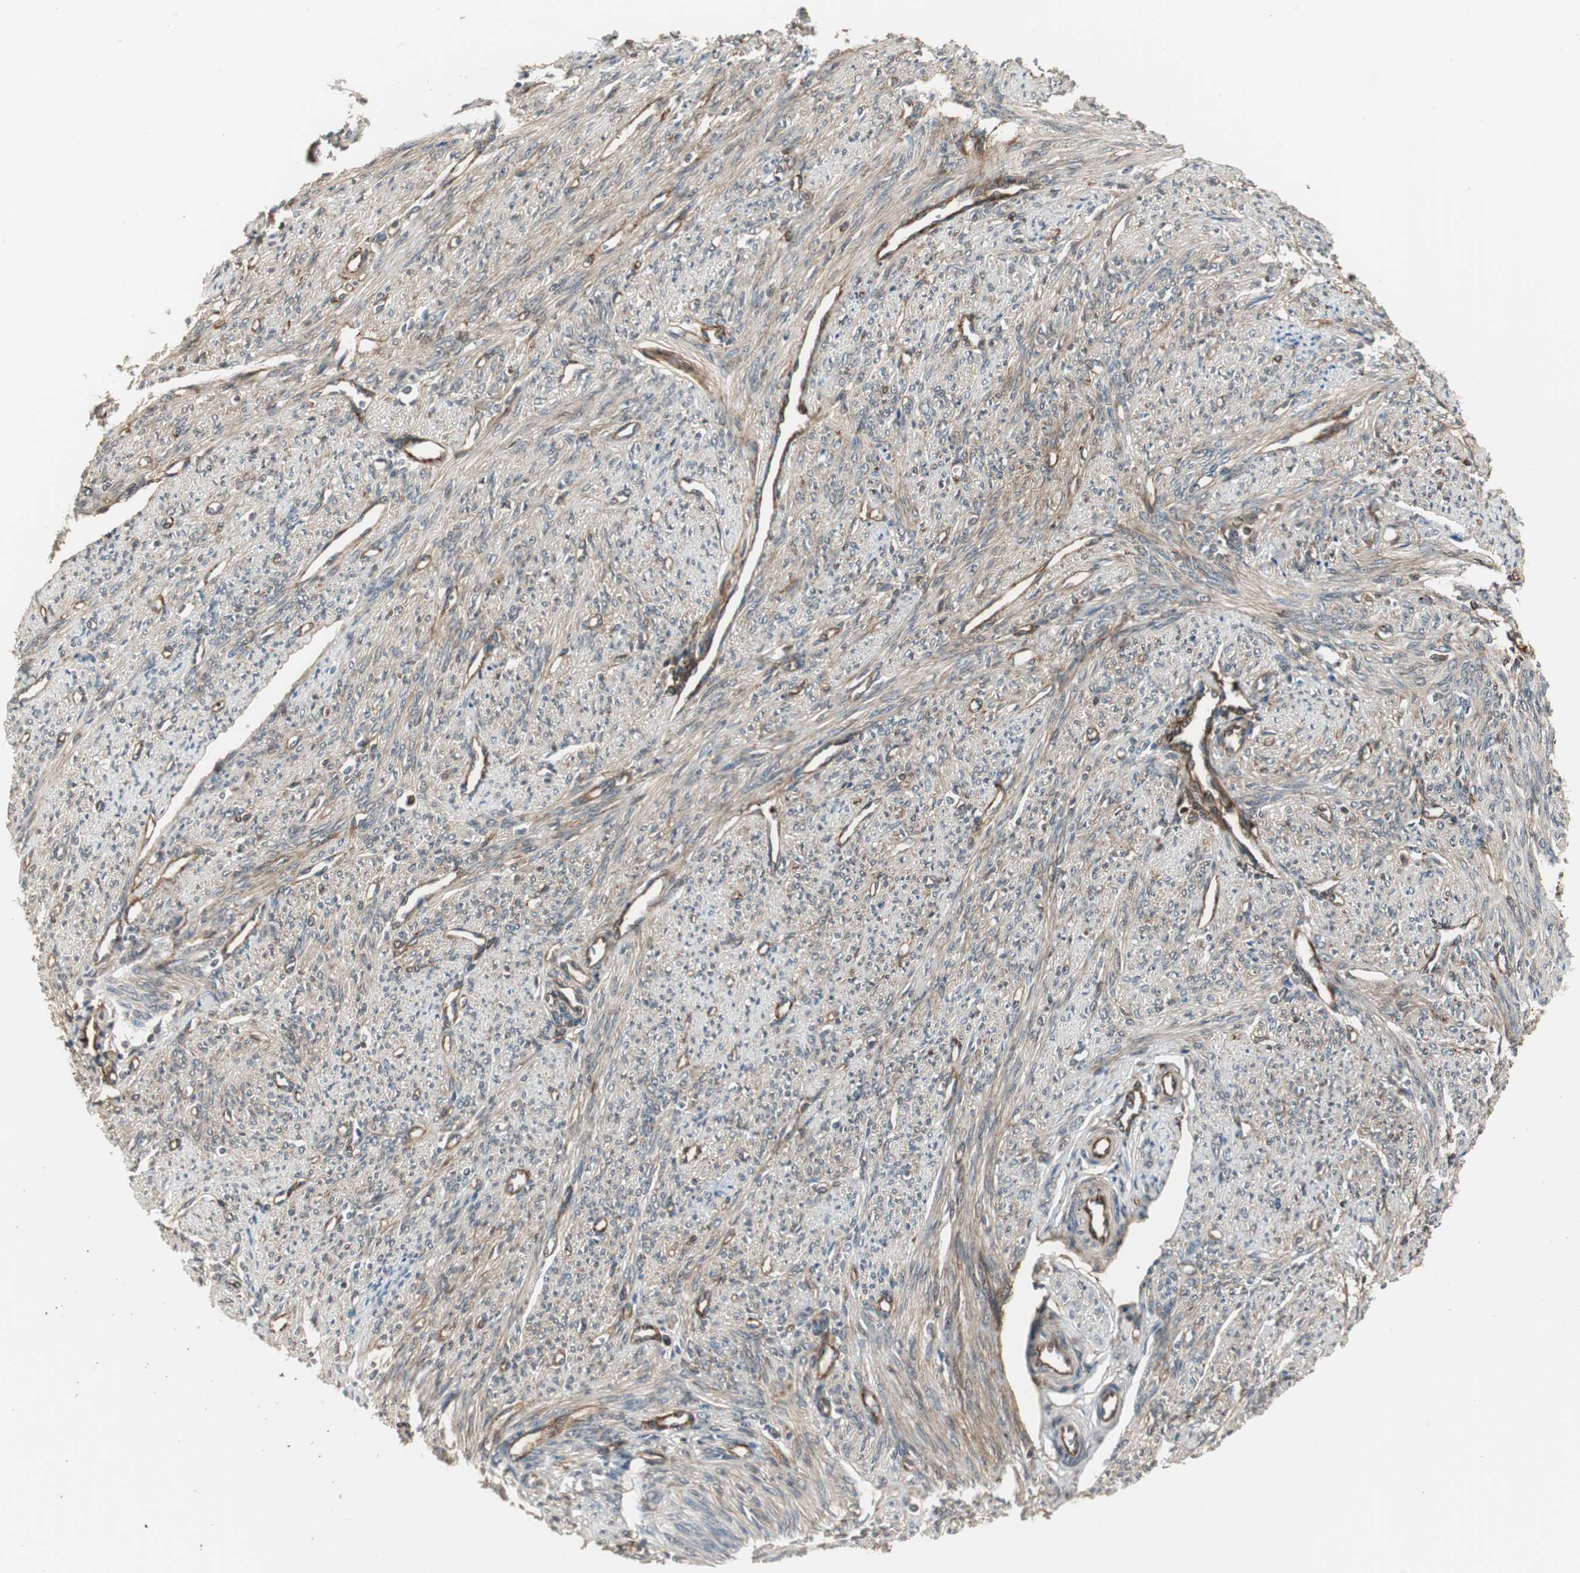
{"staining": {"intensity": "weak", "quantity": ">75%", "location": "cytoplasmic/membranous"}, "tissue": "smooth muscle", "cell_type": "Smooth muscle cells", "image_type": "normal", "snomed": [{"axis": "morphology", "description": "Normal tissue, NOS"}, {"axis": "topography", "description": "Smooth muscle"}], "caption": "Immunohistochemical staining of benign smooth muscle exhibits weak cytoplasmic/membranous protein positivity in about >75% of smooth muscle cells. (DAB IHC, brown staining for protein, blue staining for nuclei).", "gene": "PTPN11", "patient": {"sex": "female", "age": 65}}